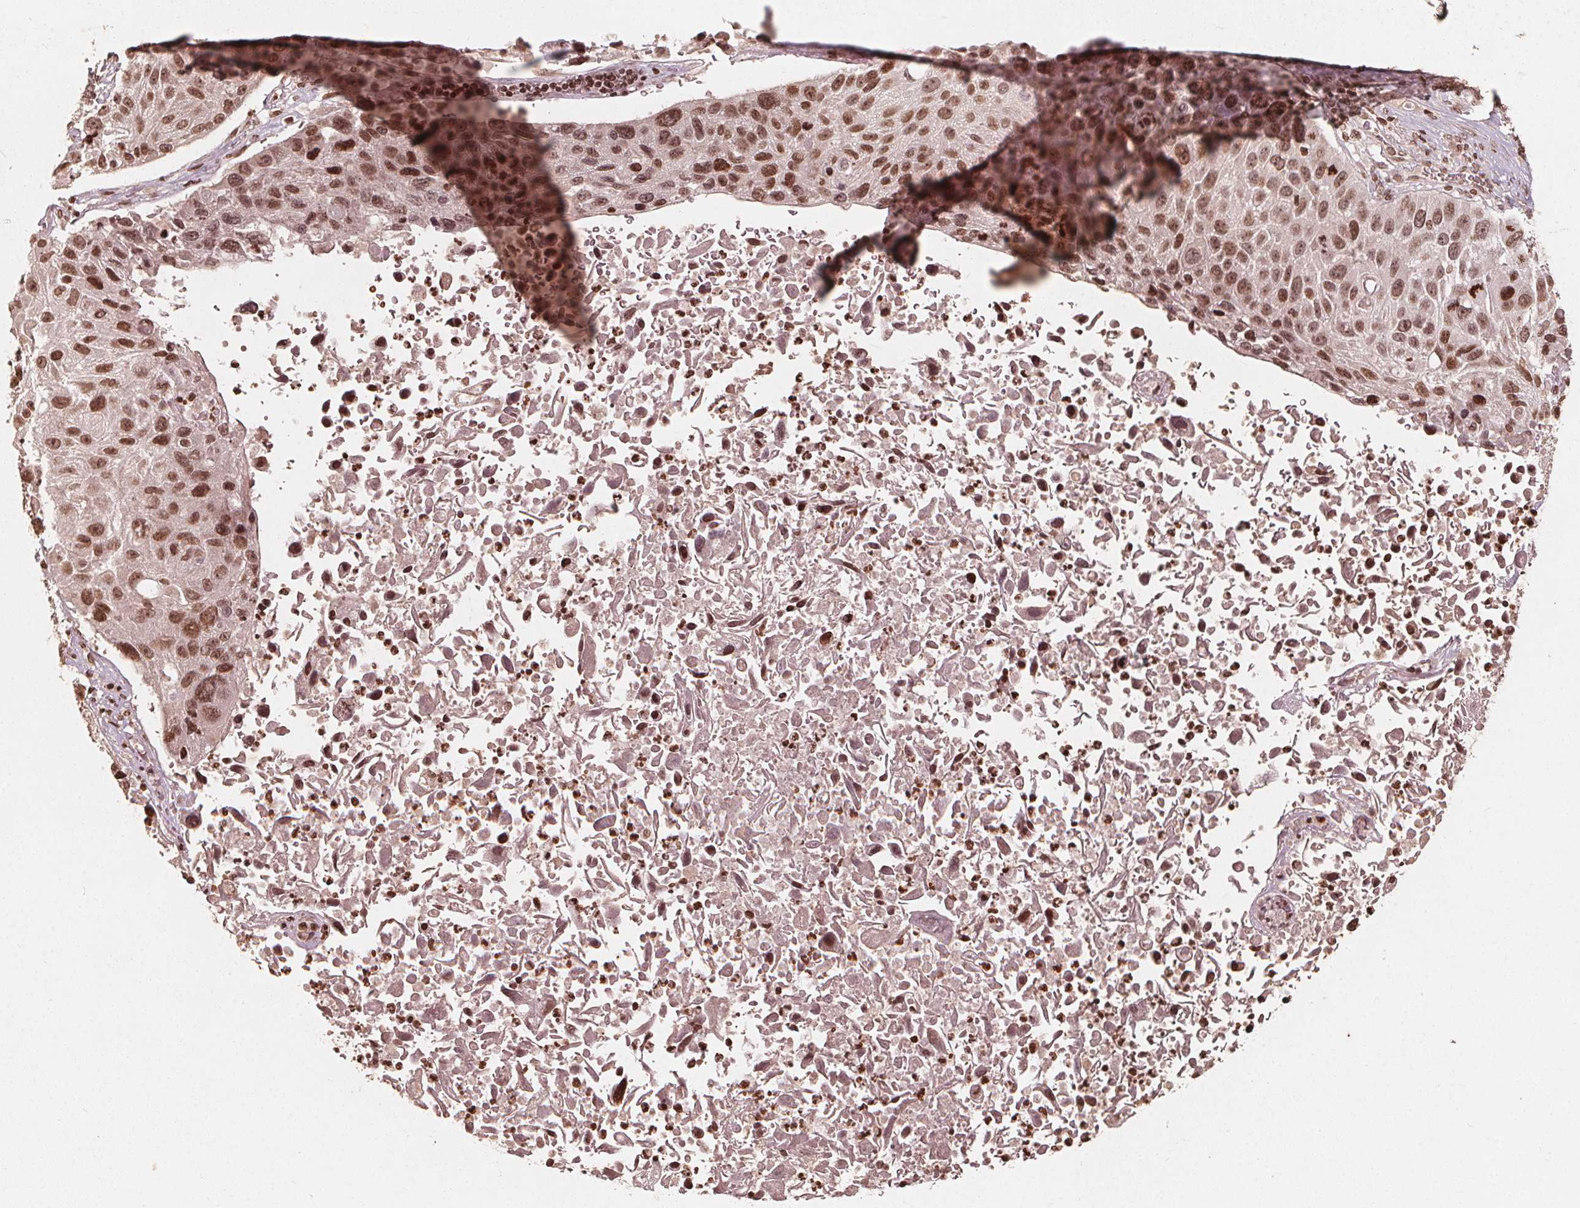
{"staining": {"intensity": "moderate", "quantity": ">75%", "location": "nuclear"}, "tissue": "lung cancer", "cell_type": "Tumor cells", "image_type": "cancer", "snomed": [{"axis": "morphology", "description": "Normal morphology"}, {"axis": "morphology", "description": "Squamous cell carcinoma, NOS"}, {"axis": "topography", "description": "Lymph node"}, {"axis": "topography", "description": "Lung"}], "caption": "Immunohistochemical staining of lung squamous cell carcinoma reveals moderate nuclear protein staining in approximately >75% of tumor cells.", "gene": "H3C14", "patient": {"sex": "male", "age": 67}}